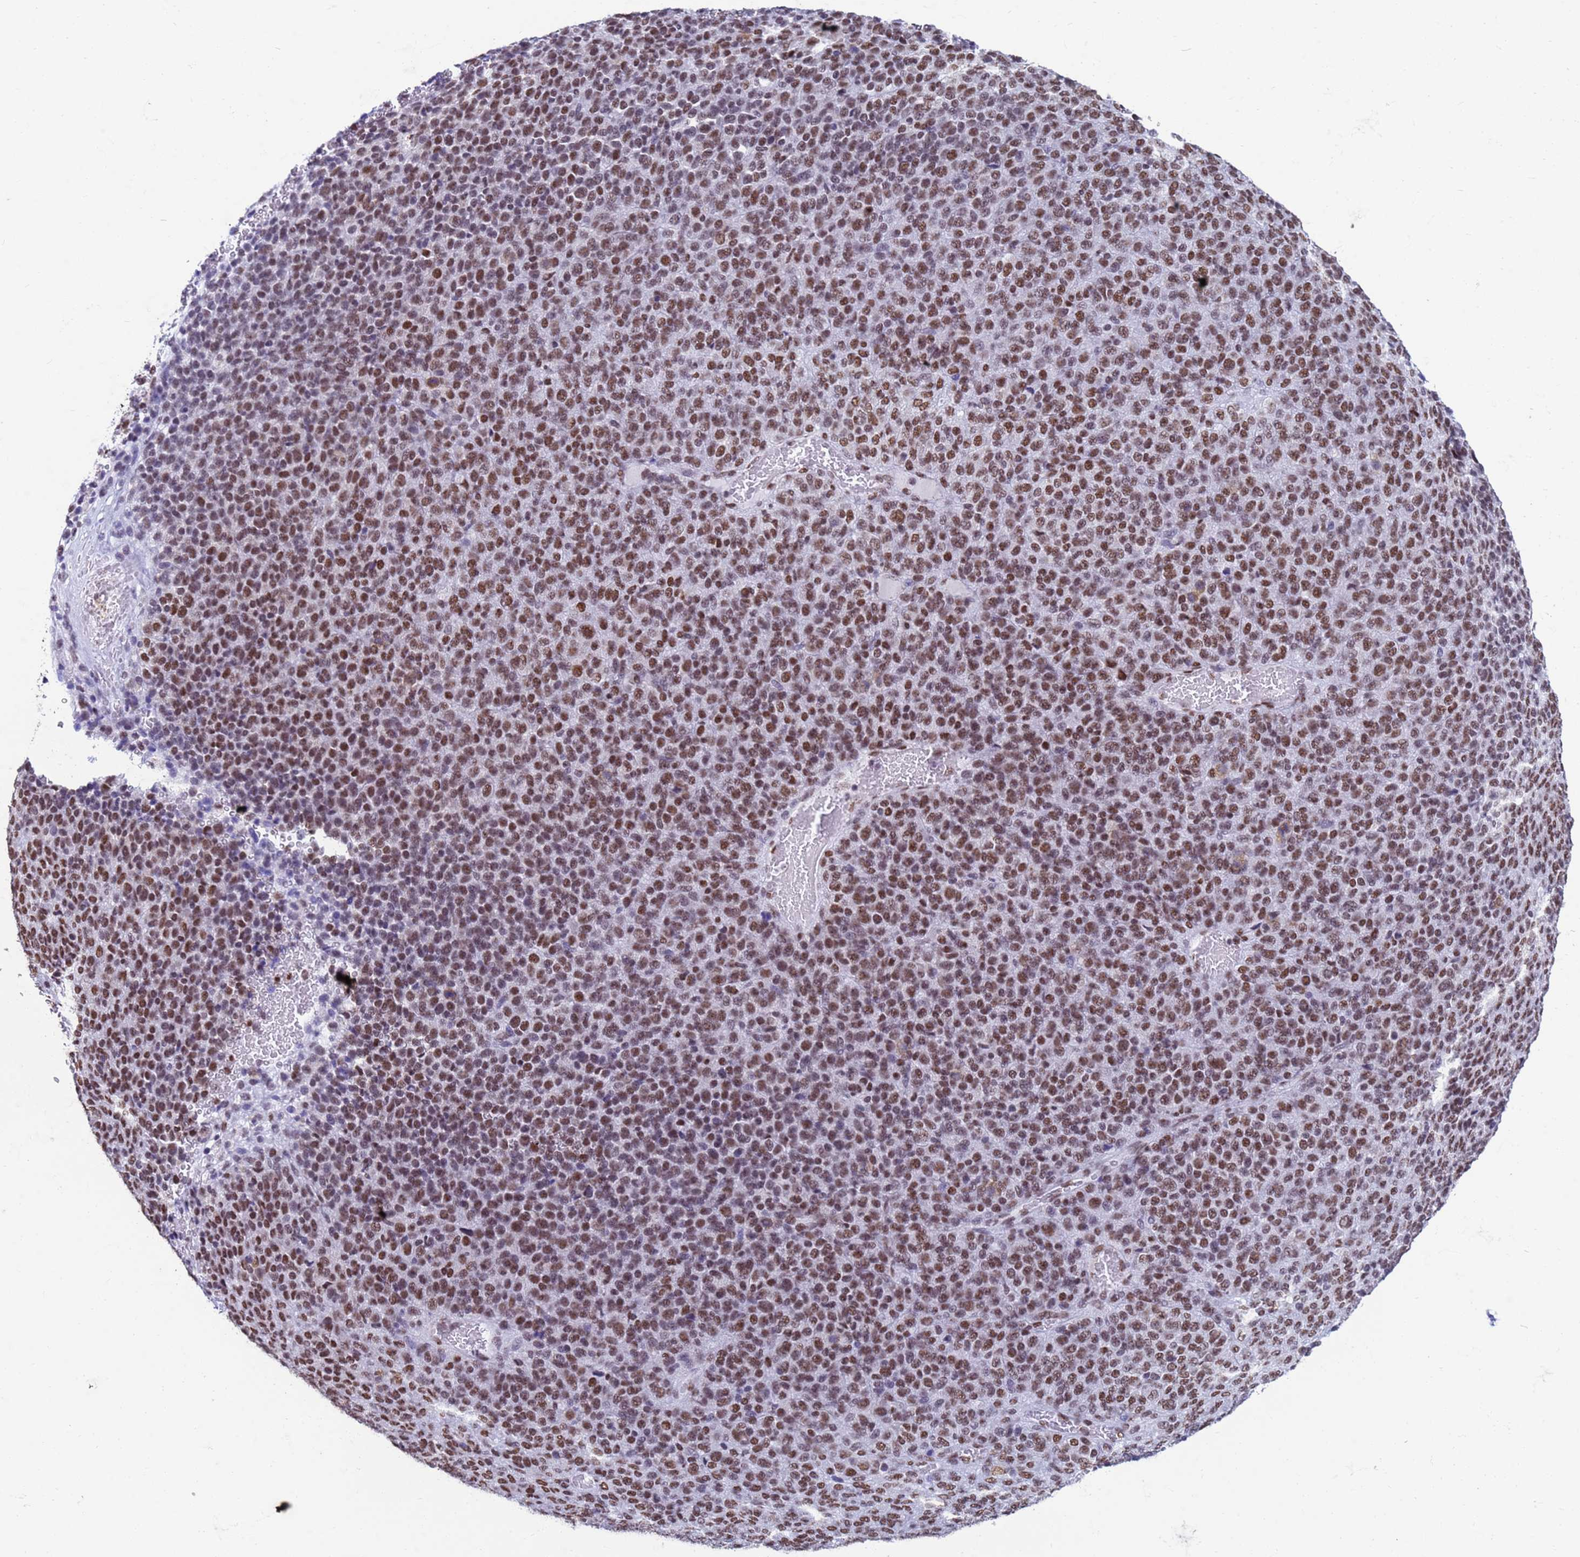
{"staining": {"intensity": "strong", "quantity": ">75%", "location": "nuclear"}, "tissue": "melanoma", "cell_type": "Tumor cells", "image_type": "cancer", "snomed": [{"axis": "morphology", "description": "Malignant melanoma, Metastatic site"}, {"axis": "topography", "description": "Brain"}], "caption": "Human malignant melanoma (metastatic site) stained with a brown dye displays strong nuclear positive positivity in approximately >75% of tumor cells.", "gene": "FAM170B", "patient": {"sex": "female", "age": 56}}